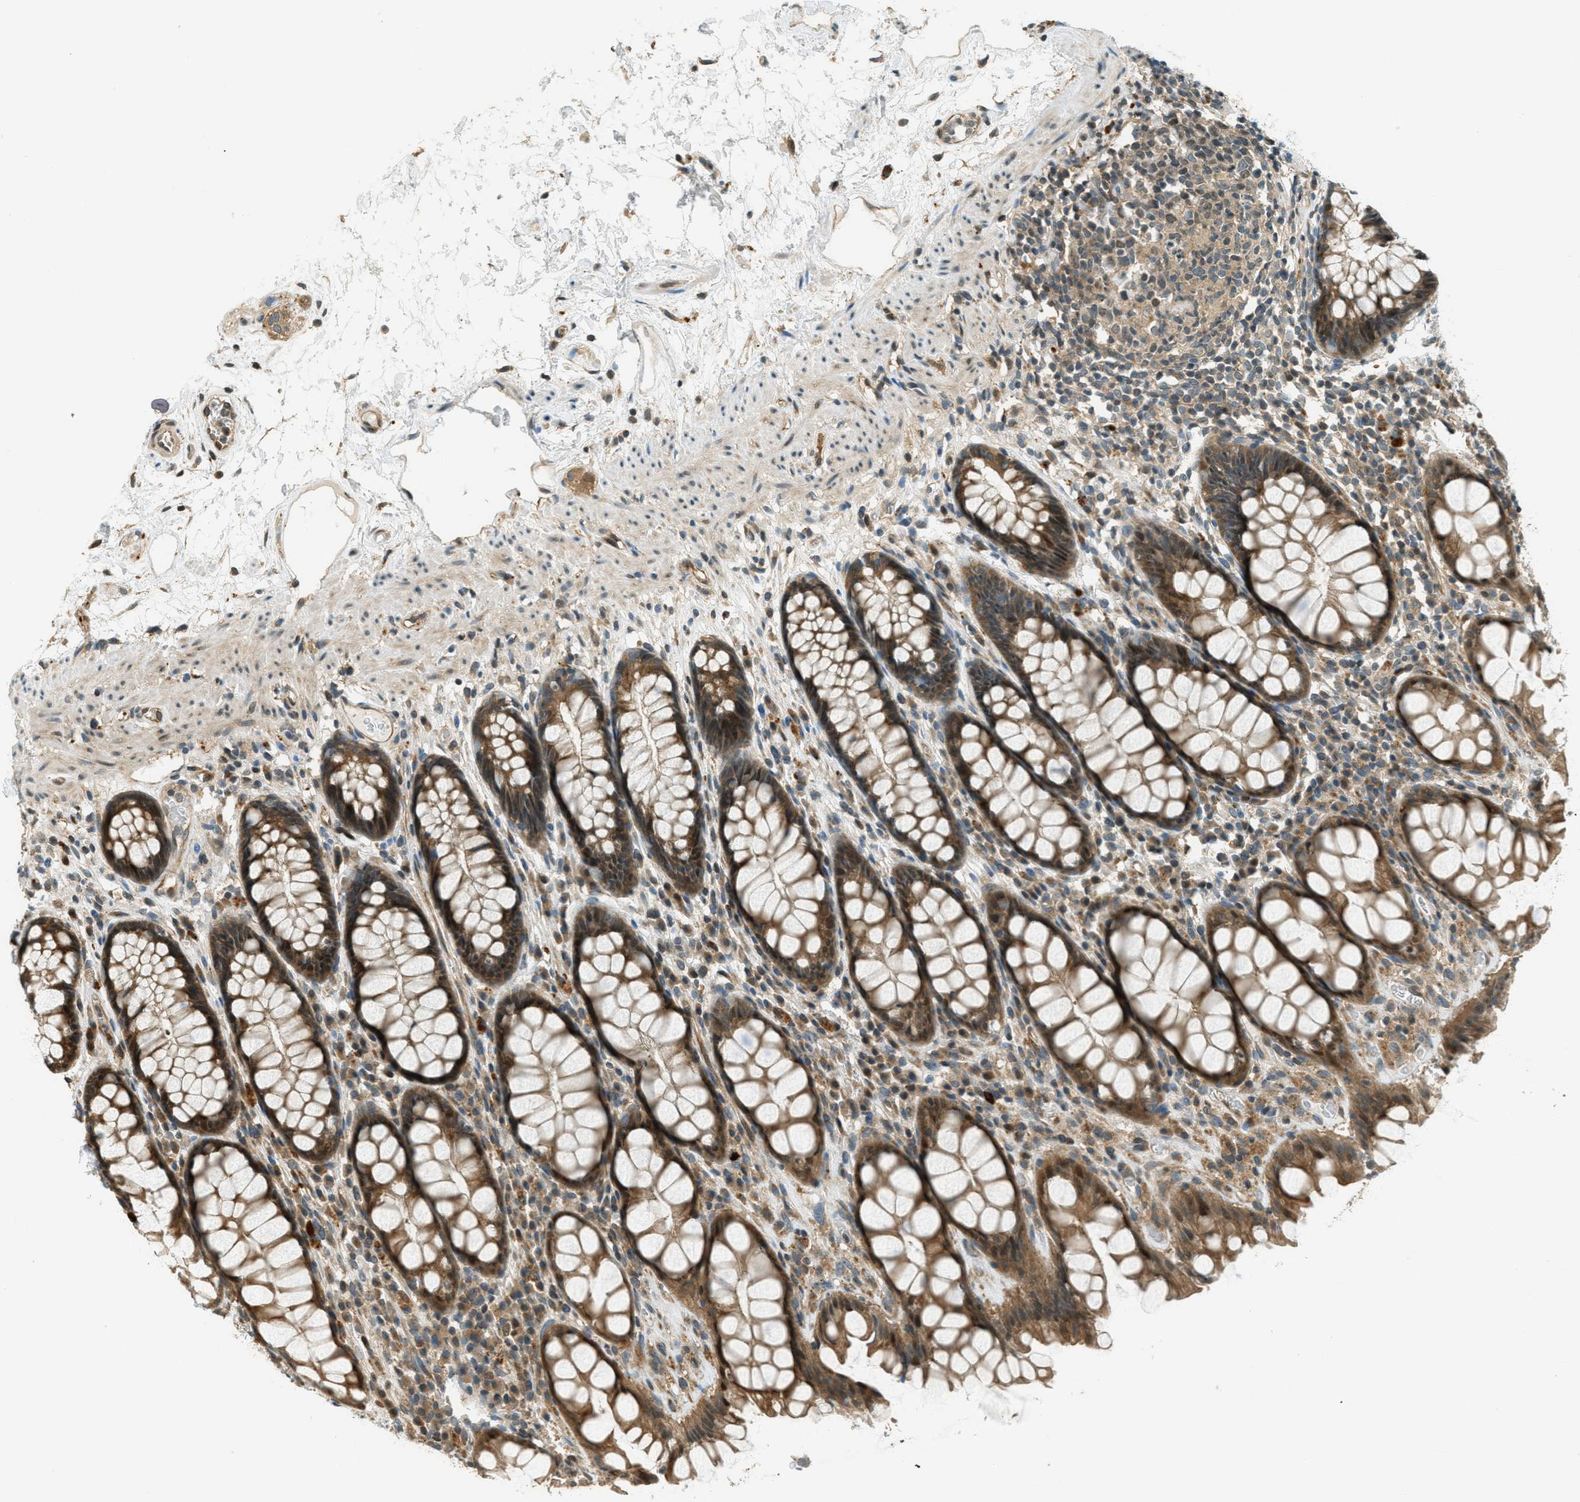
{"staining": {"intensity": "moderate", "quantity": ">75%", "location": "cytoplasmic/membranous,nuclear"}, "tissue": "rectum", "cell_type": "Glandular cells", "image_type": "normal", "snomed": [{"axis": "morphology", "description": "Normal tissue, NOS"}, {"axis": "topography", "description": "Rectum"}], "caption": "Immunohistochemistry (IHC) image of unremarkable rectum: rectum stained using IHC reveals medium levels of moderate protein expression localized specifically in the cytoplasmic/membranous,nuclear of glandular cells, appearing as a cytoplasmic/membranous,nuclear brown color.", "gene": "PTPN23", "patient": {"sex": "male", "age": 64}}